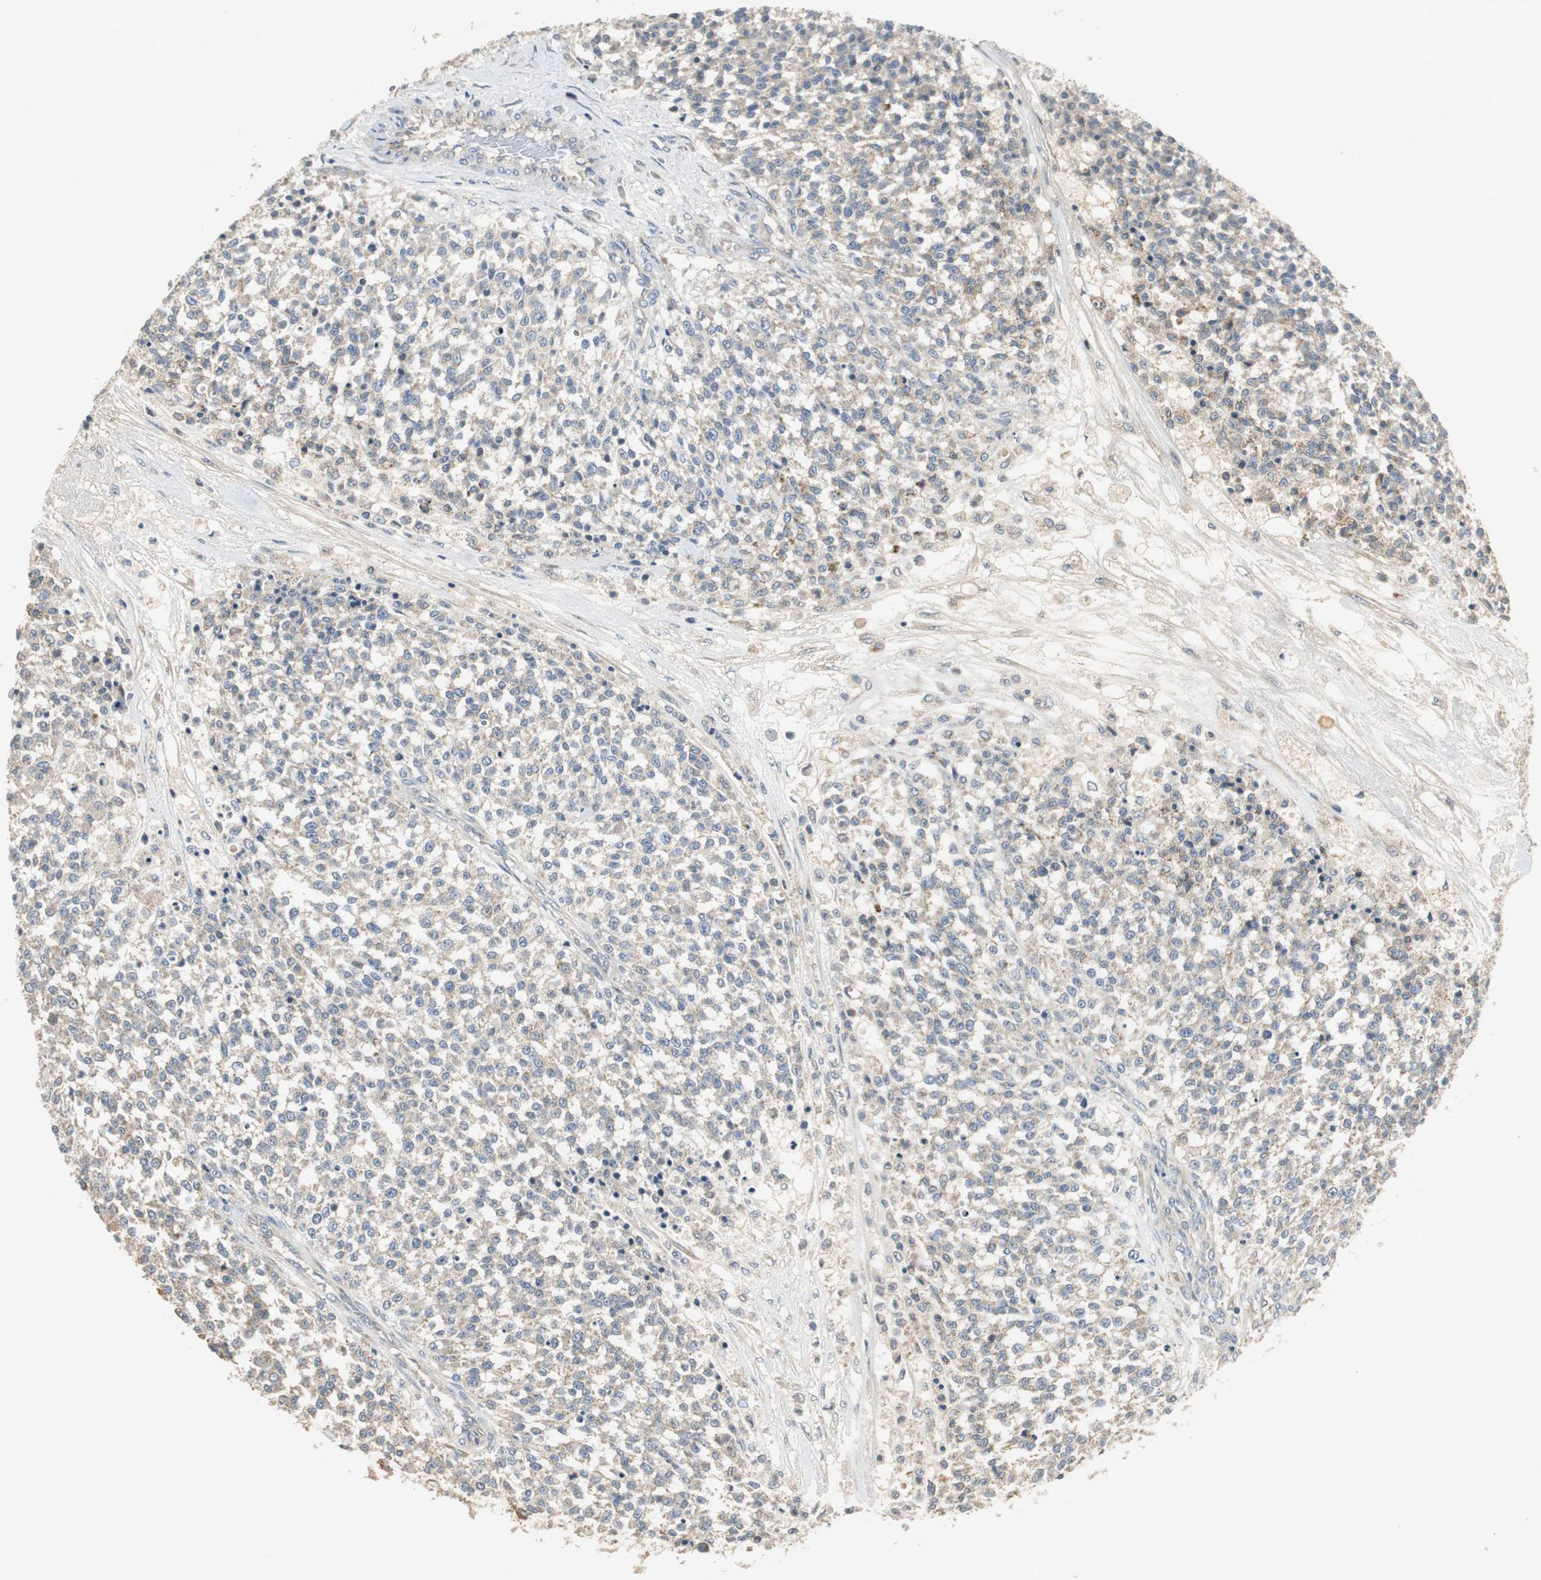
{"staining": {"intensity": "weak", "quantity": ">75%", "location": "cytoplasmic/membranous"}, "tissue": "testis cancer", "cell_type": "Tumor cells", "image_type": "cancer", "snomed": [{"axis": "morphology", "description": "Seminoma, NOS"}, {"axis": "topography", "description": "Testis"}], "caption": "A histopathology image showing weak cytoplasmic/membranous staining in about >75% of tumor cells in testis cancer, as visualized by brown immunohistochemical staining.", "gene": "MYT1", "patient": {"sex": "male", "age": 59}}